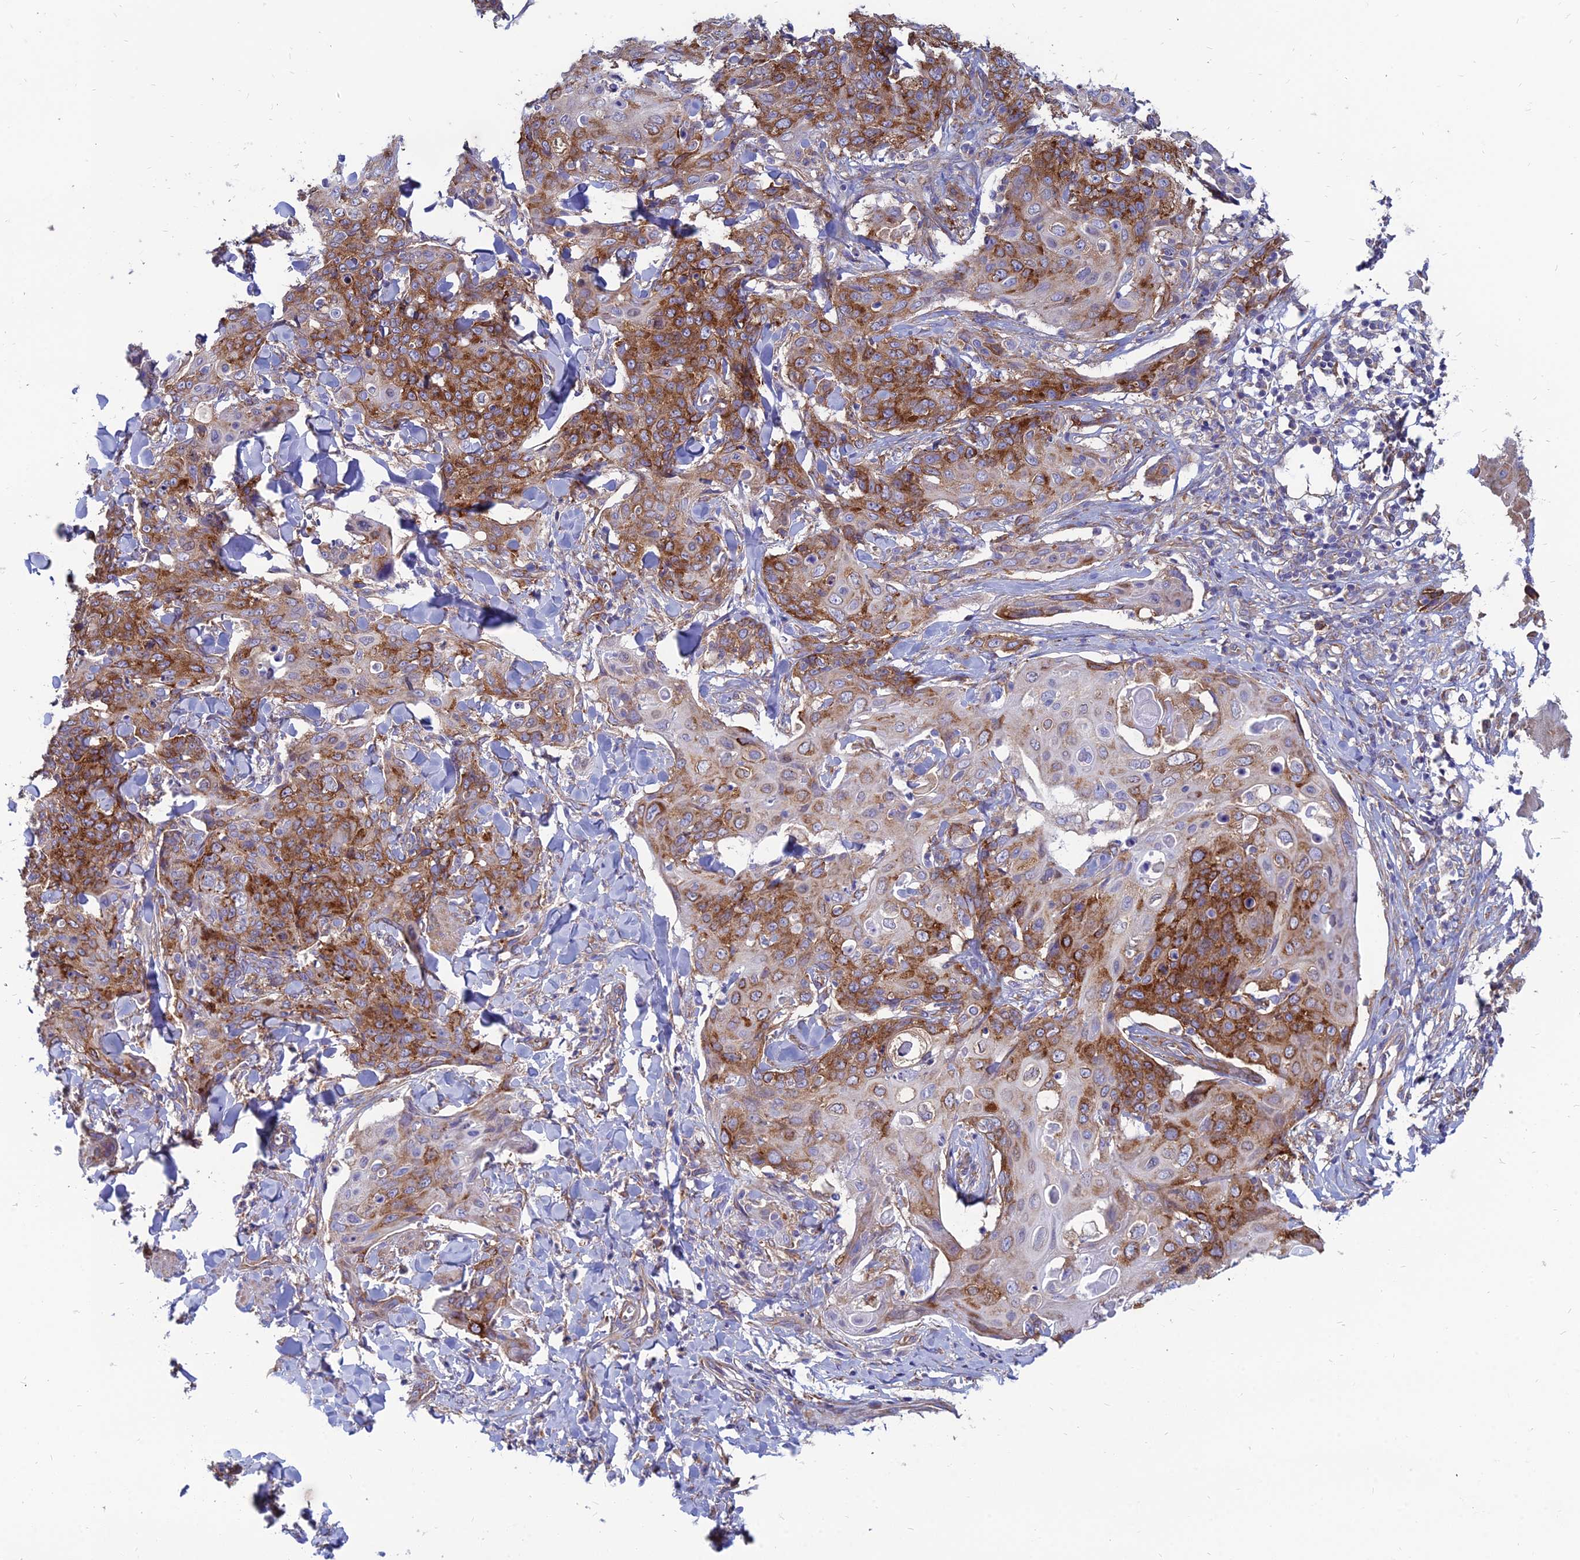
{"staining": {"intensity": "strong", "quantity": ">75%", "location": "cytoplasmic/membranous"}, "tissue": "skin cancer", "cell_type": "Tumor cells", "image_type": "cancer", "snomed": [{"axis": "morphology", "description": "Squamous cell carcinoma, NOS"}, {"axis": "topography", "description": "Skin"}, {"axis": "topography", "description": "Vulva"}], "caption": "The image shows staining of skin cancer (squamous cell carcinoma), revealing strong cytoplasmic/membranous protein positivity (brown color) within tumor cells. (Brightfield microscopy of DAB IHC at high magnification).", "gene": "TXLNA", "patient": {"sex": "female", "age": 85}}